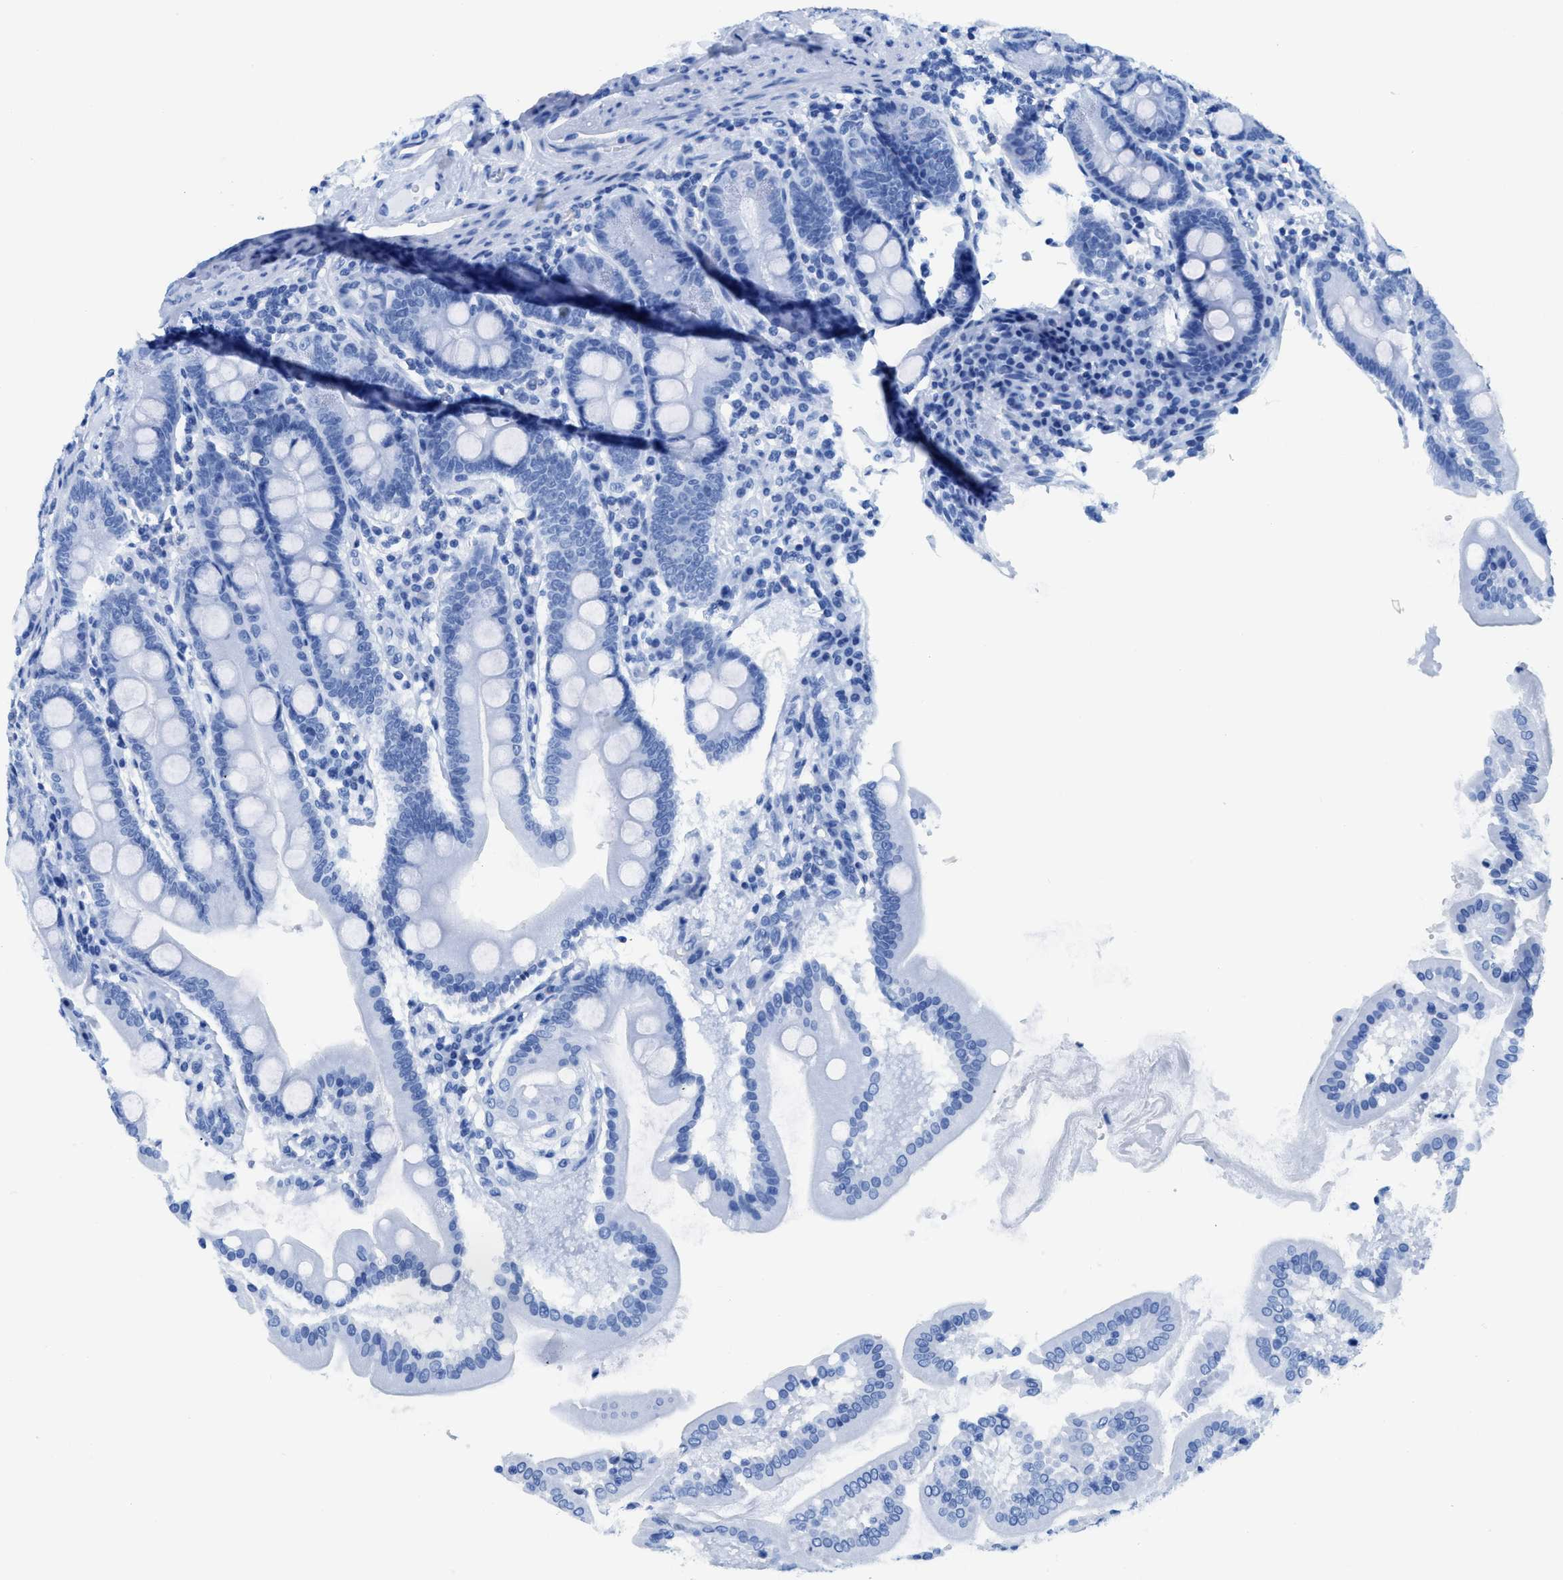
{"staining": {"intensity": "negative", "quantity": "none", "location": "none"}, "tissue": "duodenum", "cell_type": "Glandular cells", "image_type": "normal", "snomed": [{"axis": "morphology", "description": "Normal tissue, NOS"}, {"axis": "topography", "description": "Duodenum"}], "caption": "Immunohistochemical staining of normal duodenum shows no significant staining in glandular cells. (DAB IHC with hematoxylin counter stain).", "gene": "NEB", "patient": {"sex": "male", "age": 50}}